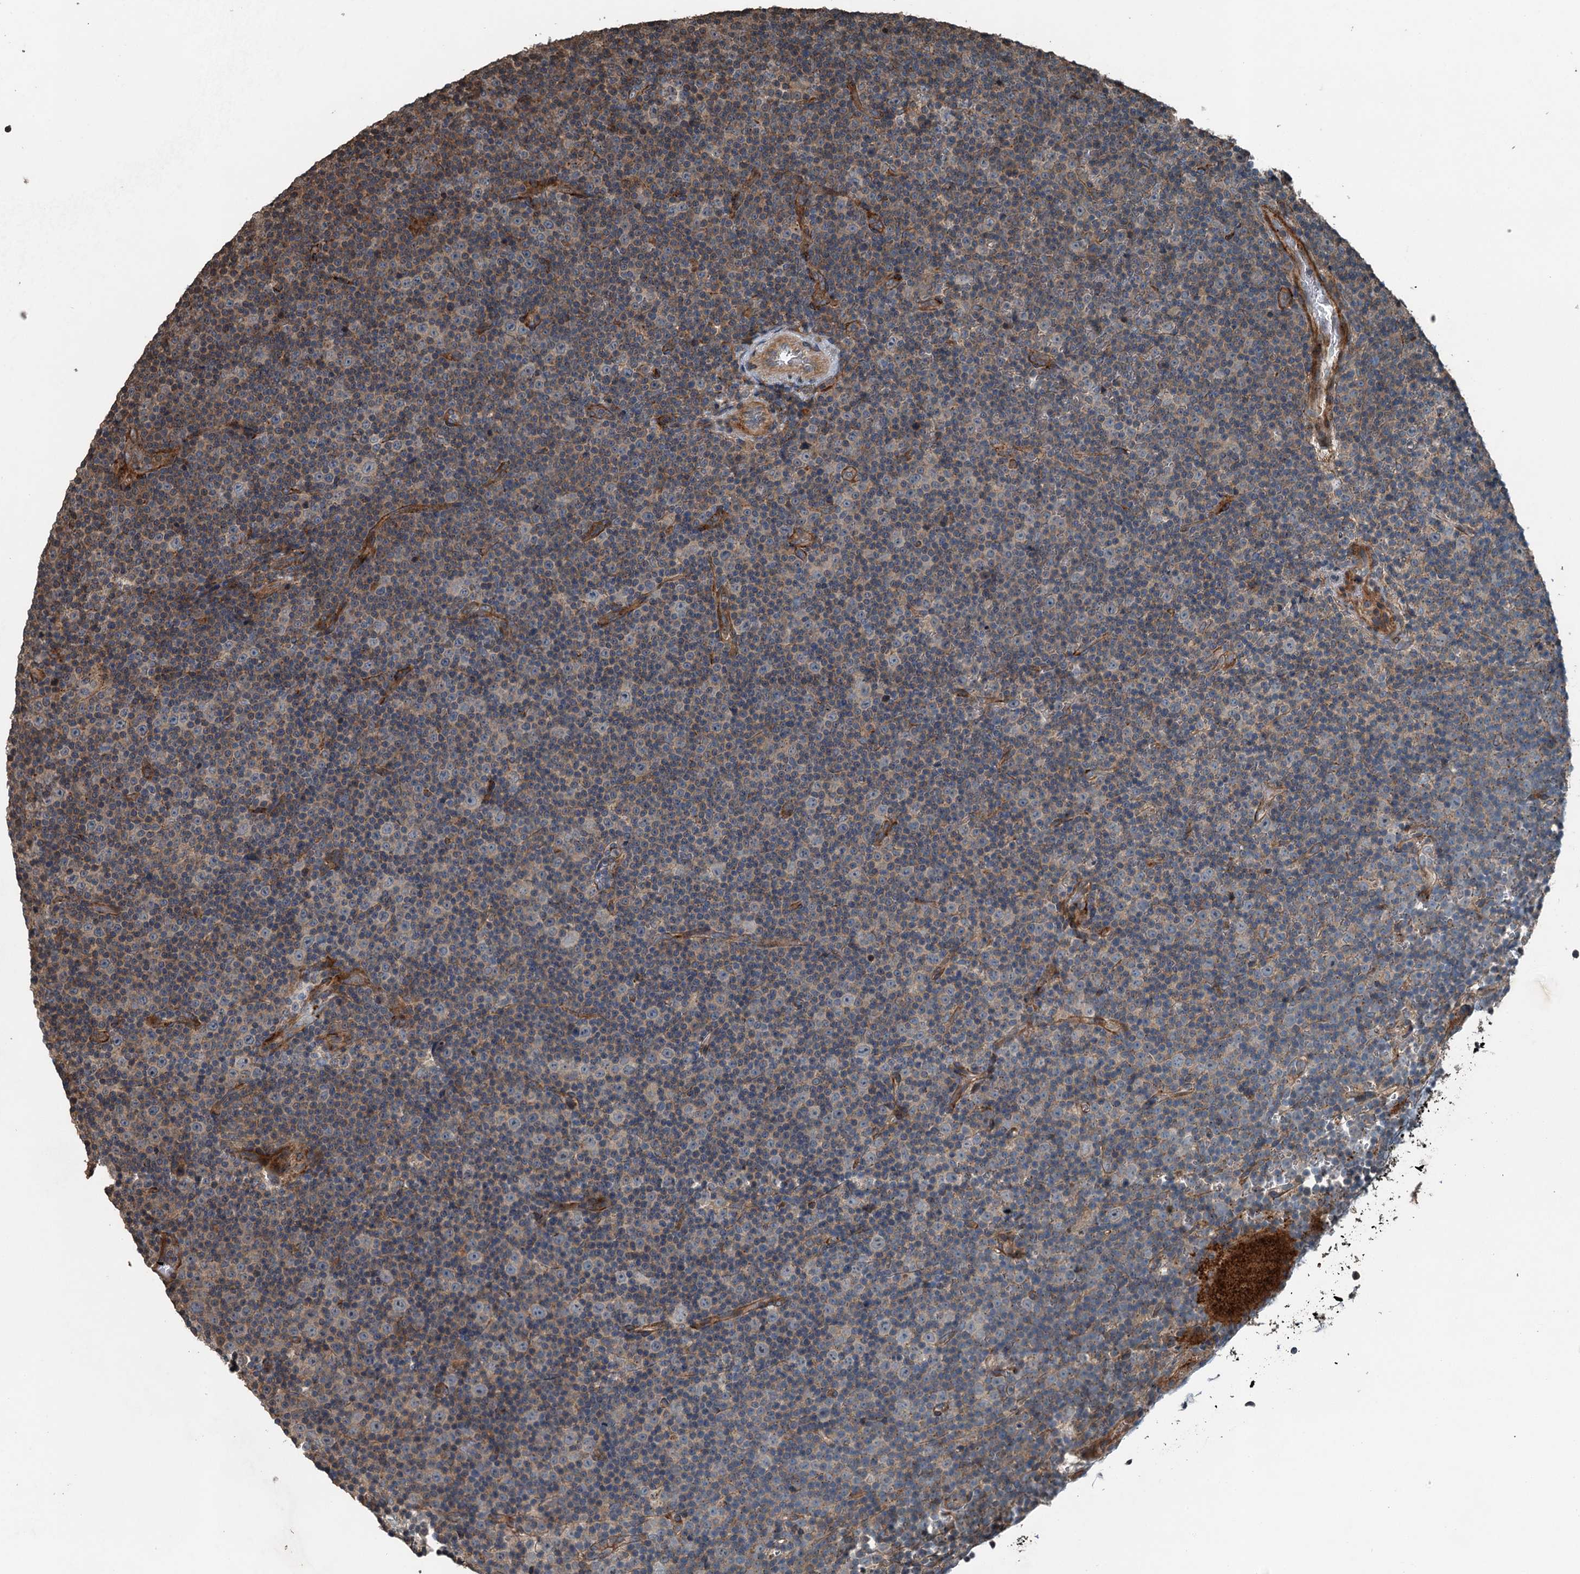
{"staining": {"intensity": "negative", "quantity": "none", "location": "none"}, "tissue": "lymphoma", "cell_type": "Tumor cells", "image_type": "cancer", "snomed": [{"axis": "morphology", "description": "Malignant lymphoma, non-Hodgkin's type, Low grade"}, {"axis": "topography", "description": "Lymph node"}], "caption": "A high-resolution photomicrograph shows IHC staining of low-grade malignant lymphoma, non-Hodgkin's type, which reveals no significant staining in tumor cells.", "gene": "TCTN1", "patient": {"sex": "female", "age": 67}}